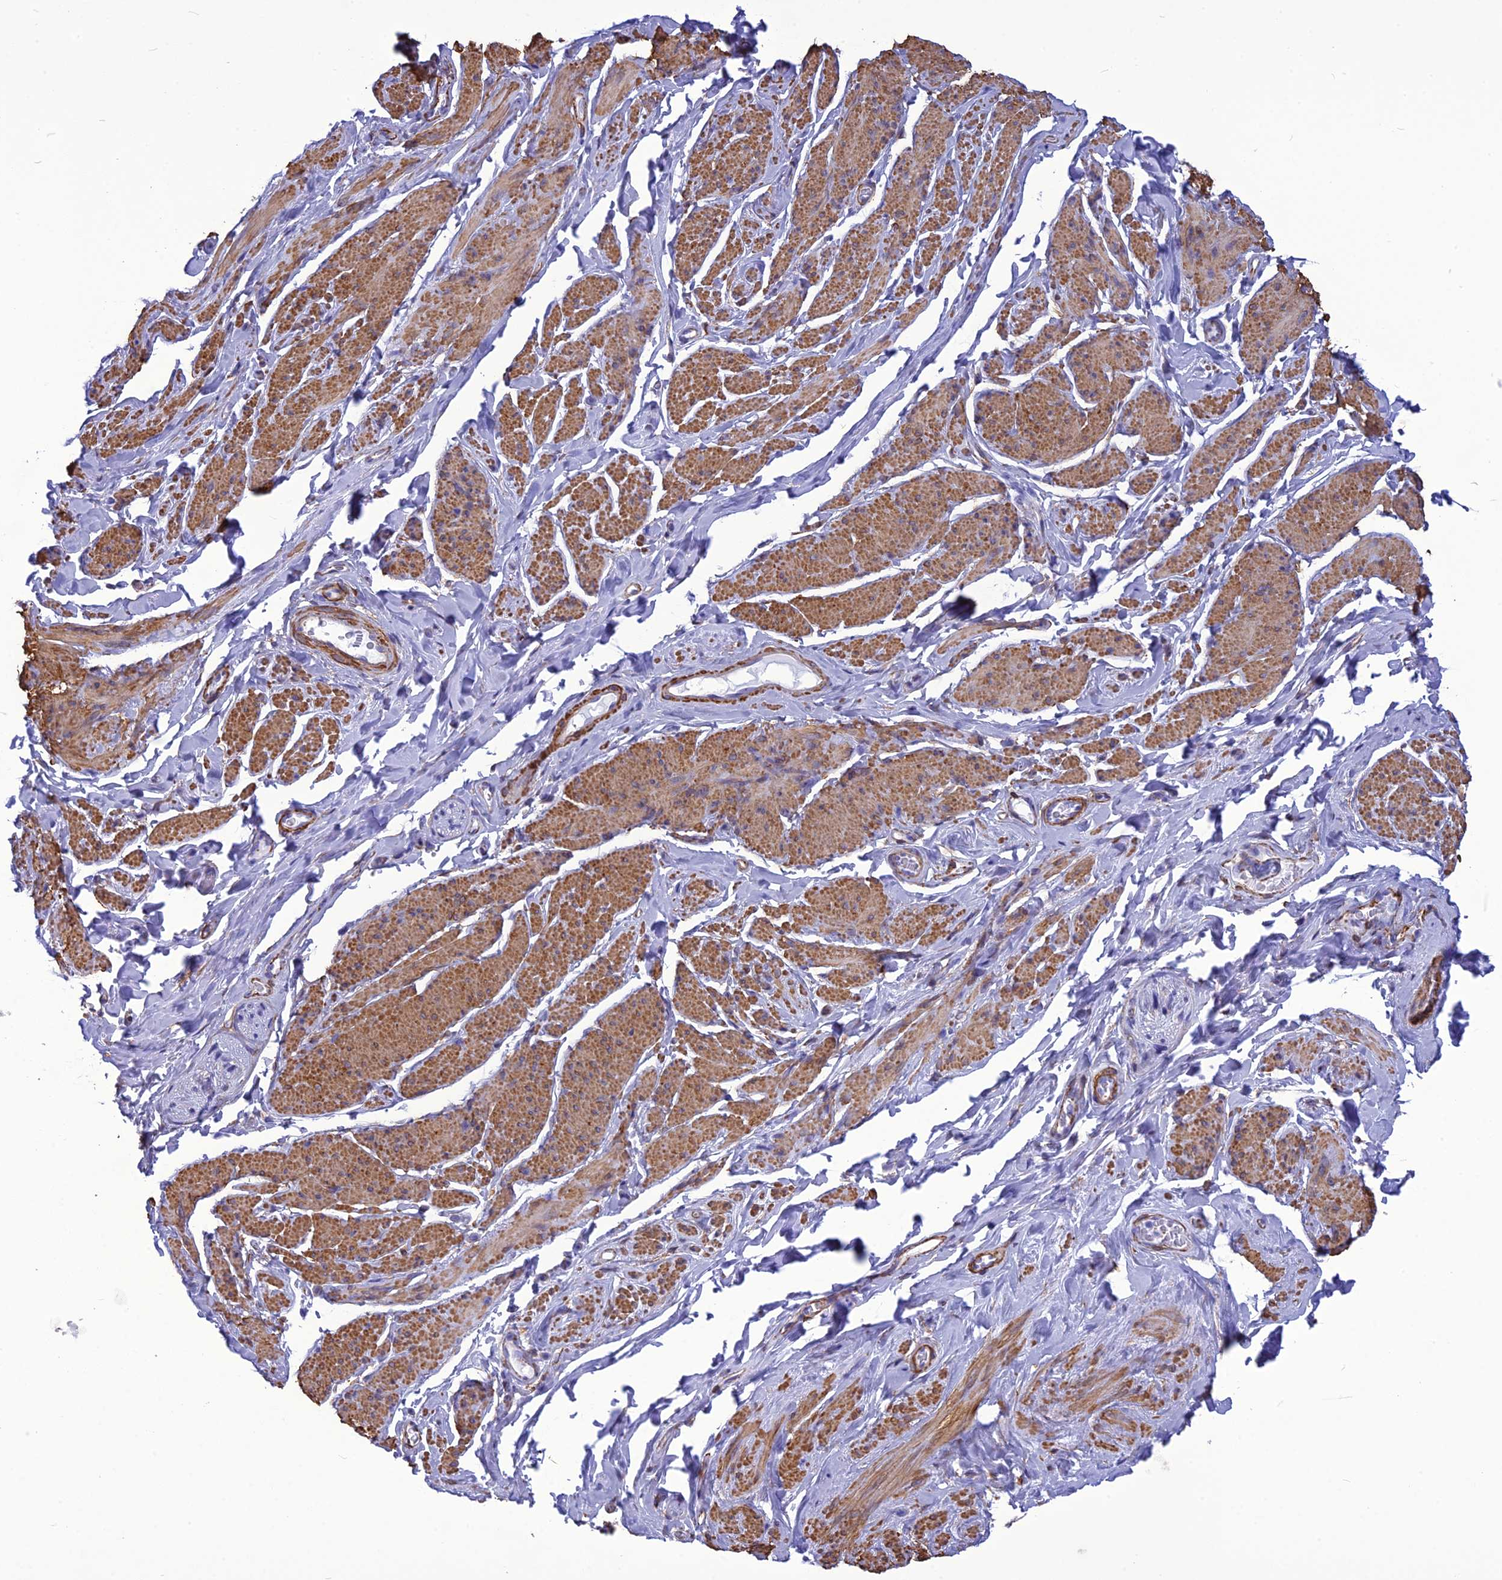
{"staining": {"intensity": "moderate", "quantity": "25%-75%", "location": "cytoplasmic/membranous"}, "tissue": "smooth muscle", "cell_type": "Smooth muscle cells", "image_type": "normal", "snomed": [{"axis": "morphology", "description": "Normal tissue, NOS"}, {"axis": "topography", "description": "Smooth muscle"}, {"axis": "topography", "description": "Peripheral nerve tissue"}], "caption": "This image demonstrates IHC staining of normal human smooth muscle, with medium moderate cytoplasmic/membranous staining in approximately 25%-75% of smooth muscle cells.", "gene": "NKD1", "patient": {"sex": "male", "age": 69}}